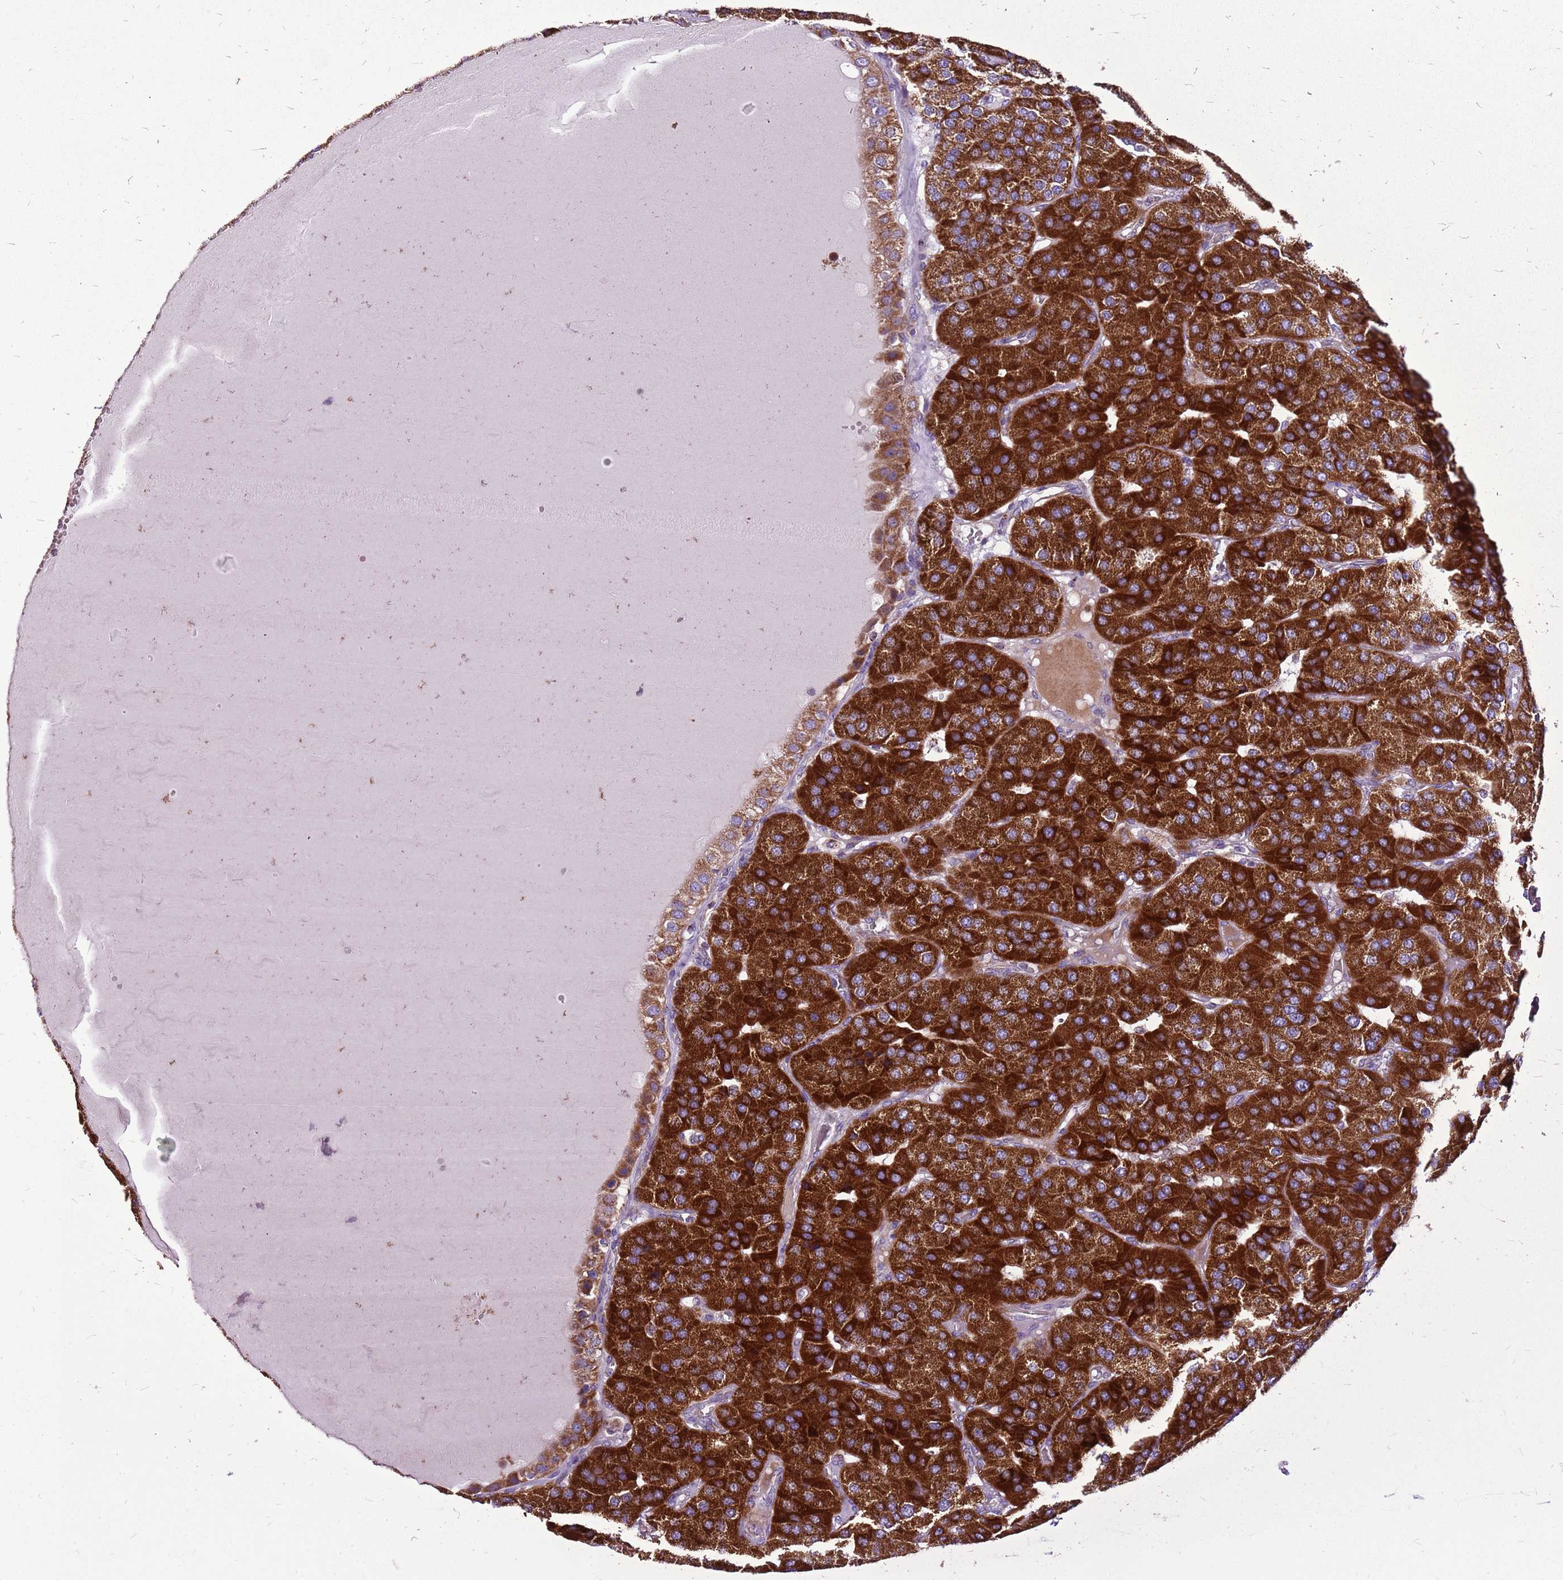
{"staining": {"intensity": "strong", "quantity": ">75%", "location": "cytoplasmic/membranous"}, "tissue": "parathyroid gland", "cell_type": "Glandular cells", "image_type": "normal", "snomed": [{"axis": "morphology", "description": "Normal tissue, NOS"}, {"axis": "morphology", "description": "Adenoma, NOS"}, {"axis": "topography", "description": "Parathyroid gland"}], "caption": "Protein positivity by immunohistochemistry (IHC) demonstrates strong cytoplasmic/membranous positivity in approximately >75% of glandular cells in unremarkable parathyroid gland. The staining was performed using DAB (3,3'-diaminobenzidine), with brown indicating positive protein expression. Nuclei are stained blue with hematoxylin.", "gene": "GCDH", "patient": {"sex": "female", "age": 86}}